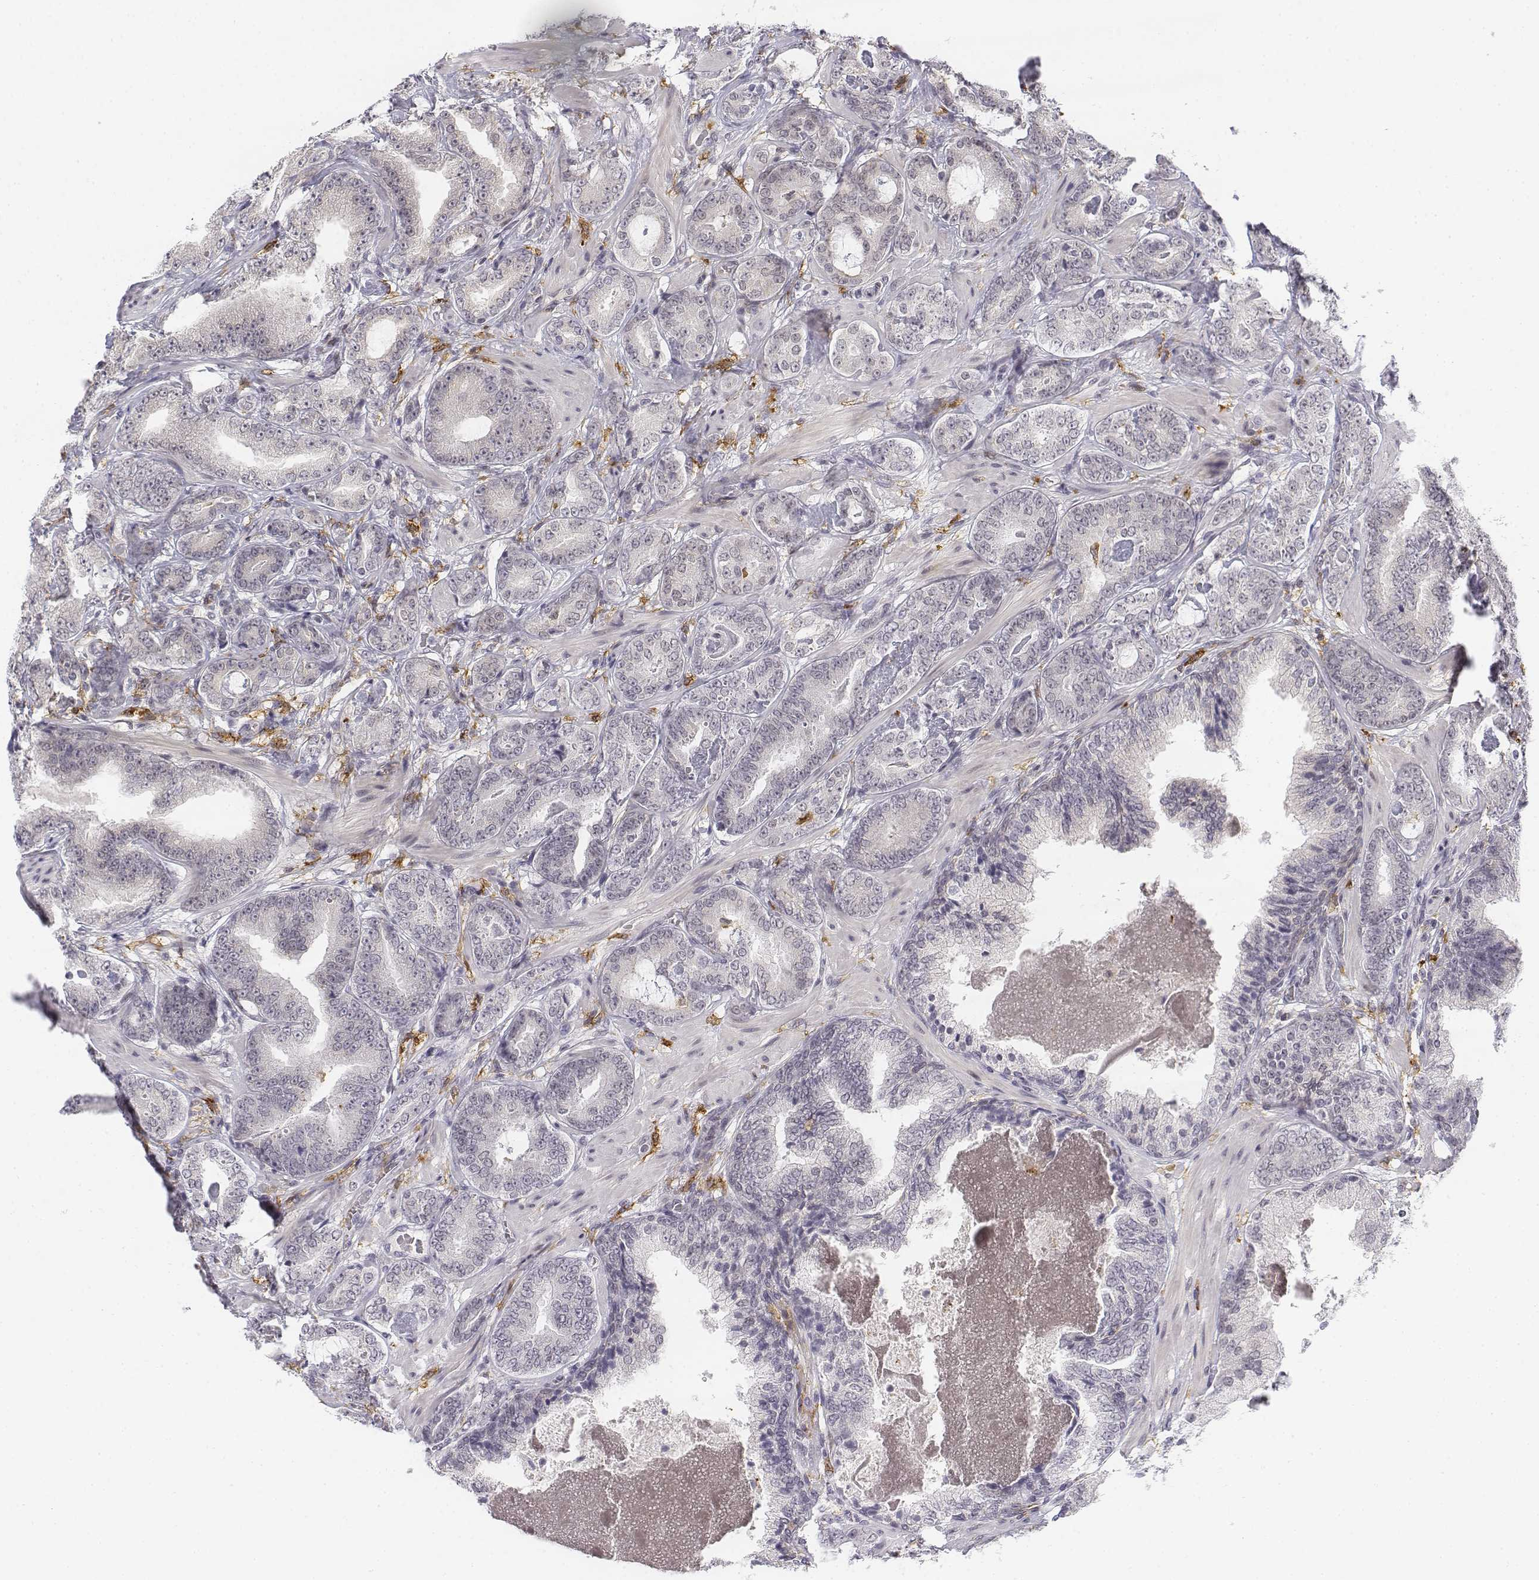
{"staining": {"intensity": "negative", "quantity": "none", "location": "none"}, "tissue": "prostate cancer", "cell_type": "Tumor cells", "image_type": "cancer", "snomed": [{"axis": "morphology", "description": "Adenocarcinoma, Low grade"}, {"axis": "topography", "description": "Prostate"}], "caption": "High magnification brightfield microscopy of low-grade adenocarcinoma (prostate) stained with DAB (3,3'-diaminobenzidine) (brown) and counterstained with hematoxylin (blue): tumor cells show no significant expression.", "gene": "CD14", "patient": {"sex": "male", "age": 60}}